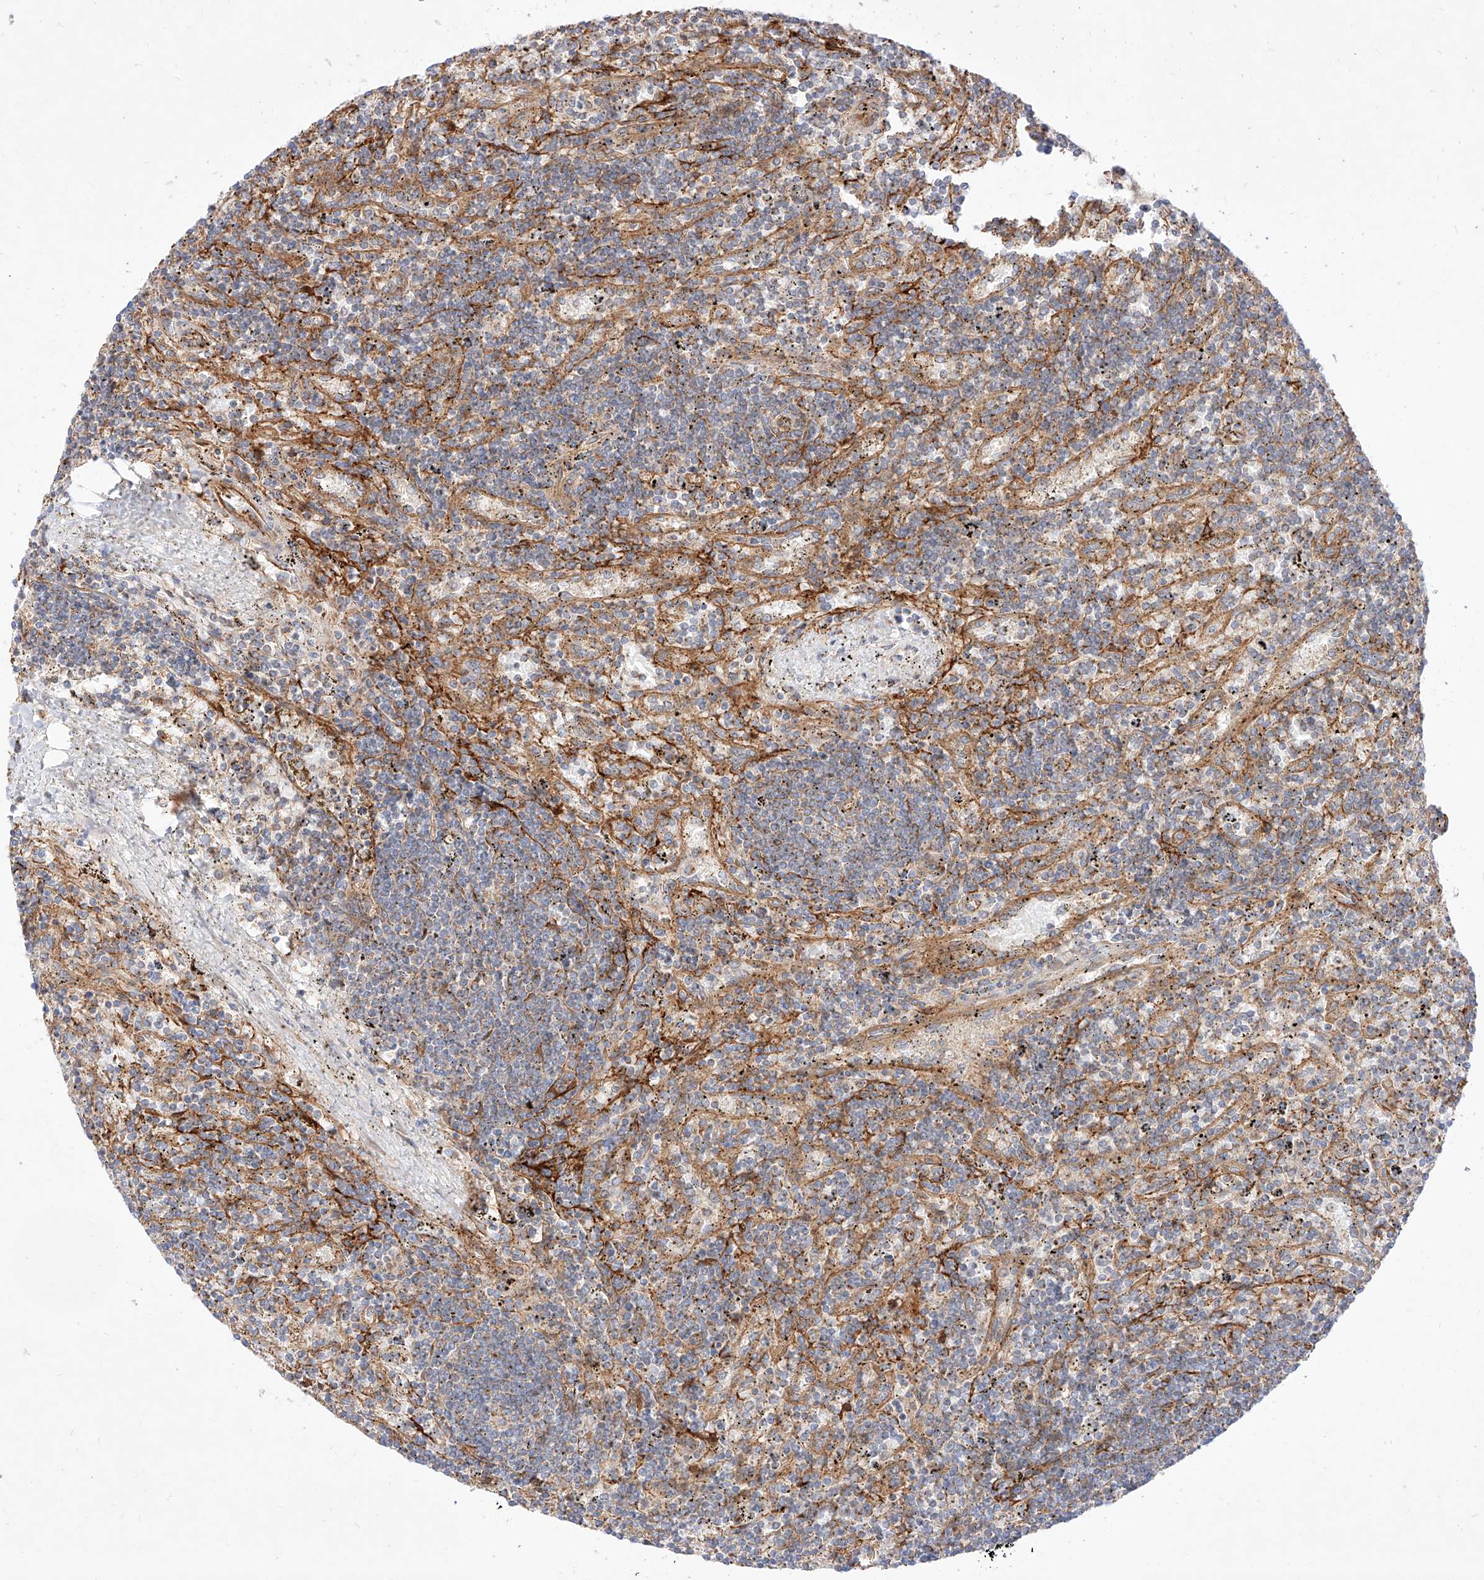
{"staining": {"intensity": "moderate", "quantity": "<25%", "location": "cytoplasmic/membranous"}, "tissue": "lymphoma", "cell_type": "Tumor cells", "image_type": "cancer", "snomed": [{"axis": "morphology", "description": "Malignant lymphoma, non-Hodgkin's type, Low grade"}, {"axis": "topography", "description": "Spleen"}], "caption": "The histopathology image exhibits immunohistochemical staining of lymphoma. There is moderate cytoplasmic/membranous staining is seen in approximately <25% of tumor cells.", "gene": "CSGALNACT2", "patient": {"sex": "male", "age": 76}}